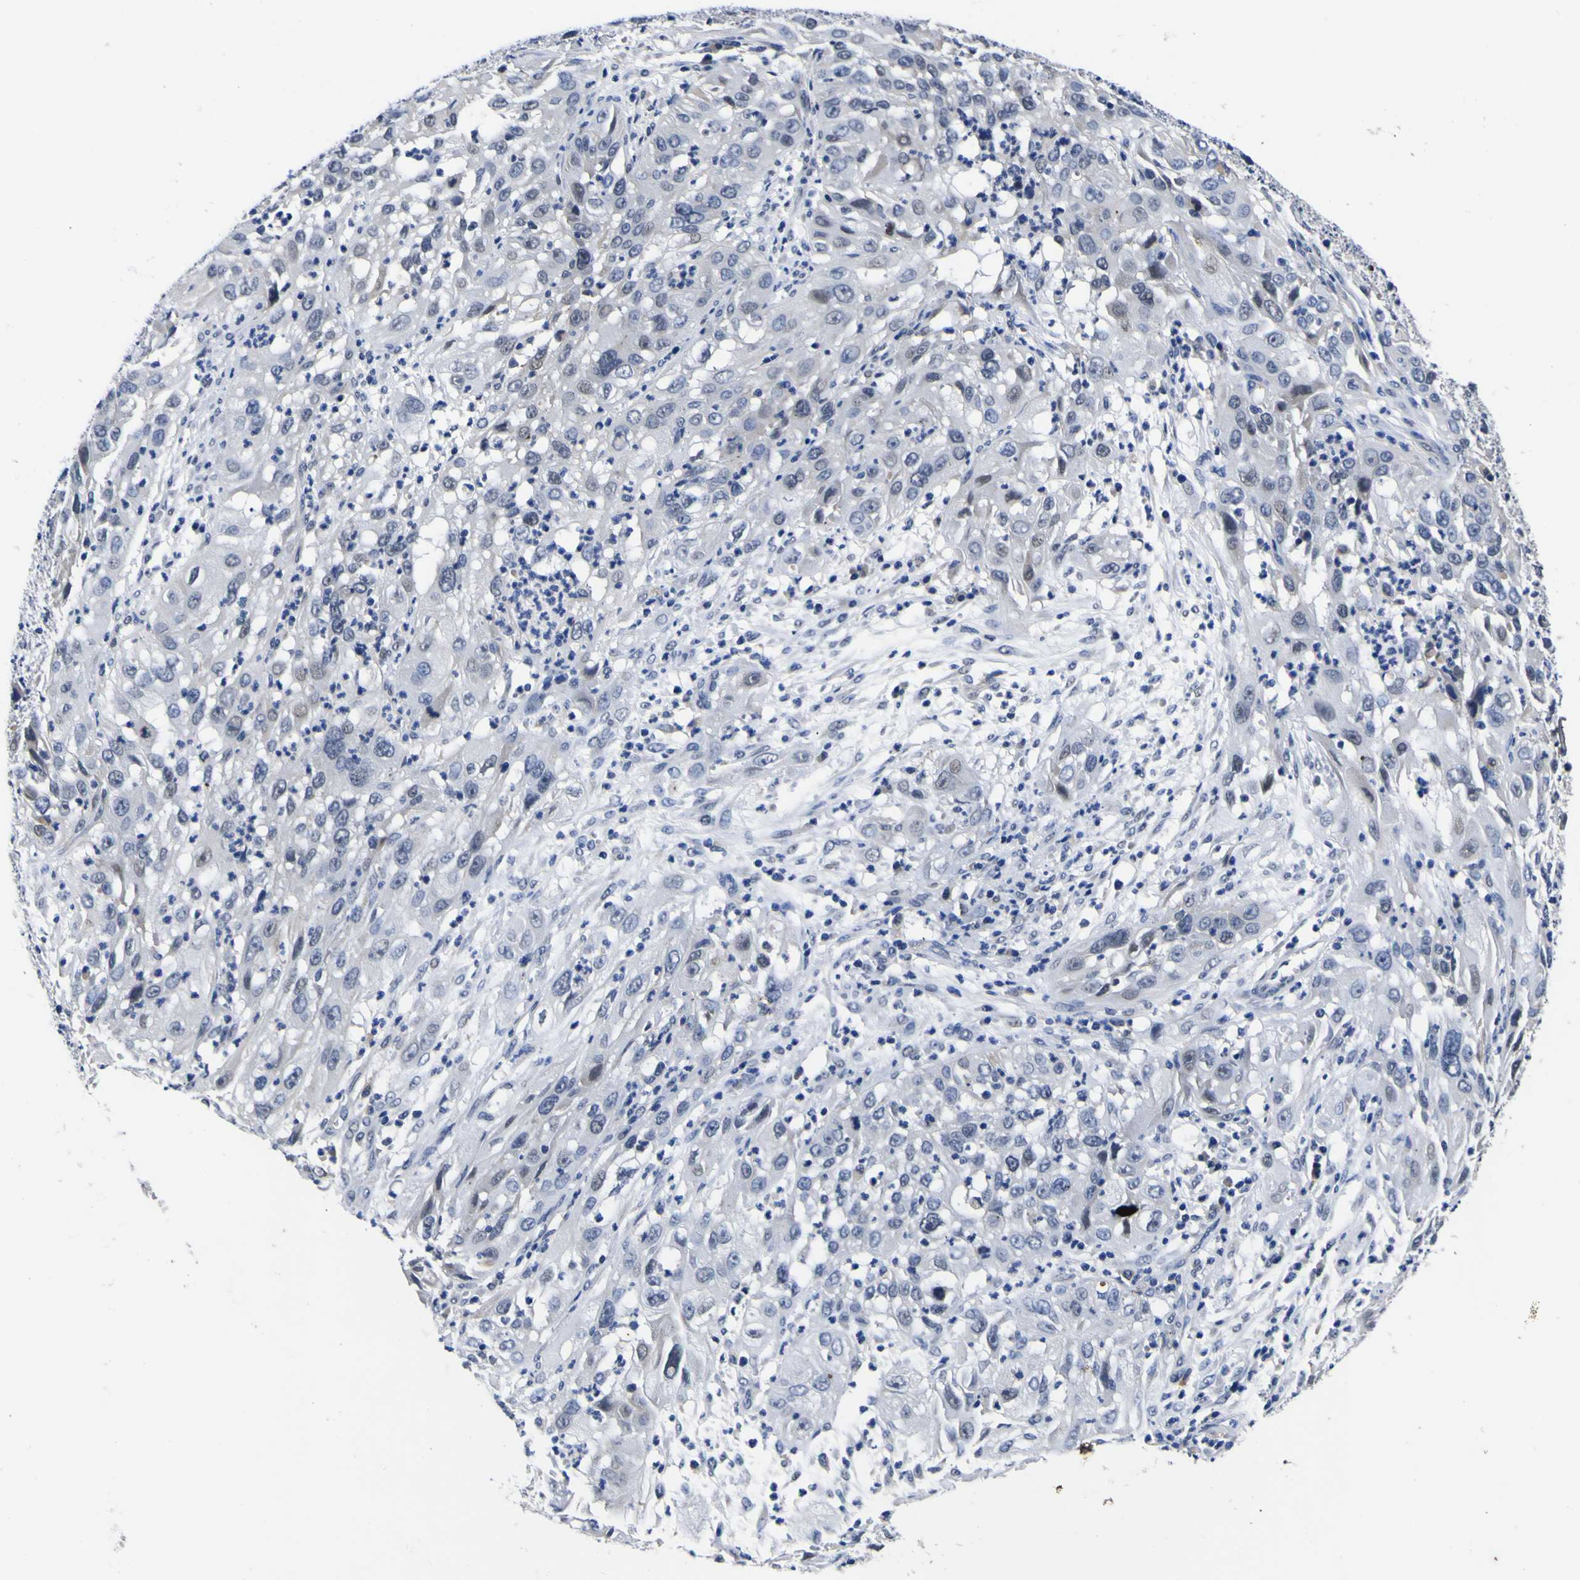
{"staining": {"intensity": "negative", "quantity": "none", "location": "none"}, "tissue": "cervical cancer", "cell_type": "Tumor cells", "image_type": "cancer", "snomed": [{"axis": "morphology", "description": "Squamous cell carcinoma, NOS"}, {"axis": "topography", "description": "Cervix"}], "caption": "The image displays no staining of tumor cells in cervical cancer (squamous cell carcinoma). (DAB immunohistochemistry (IHC) with hematoxylin counter stain).", "gene": "IGFLR1", "patient": {"sex": "female", "age": 32}}